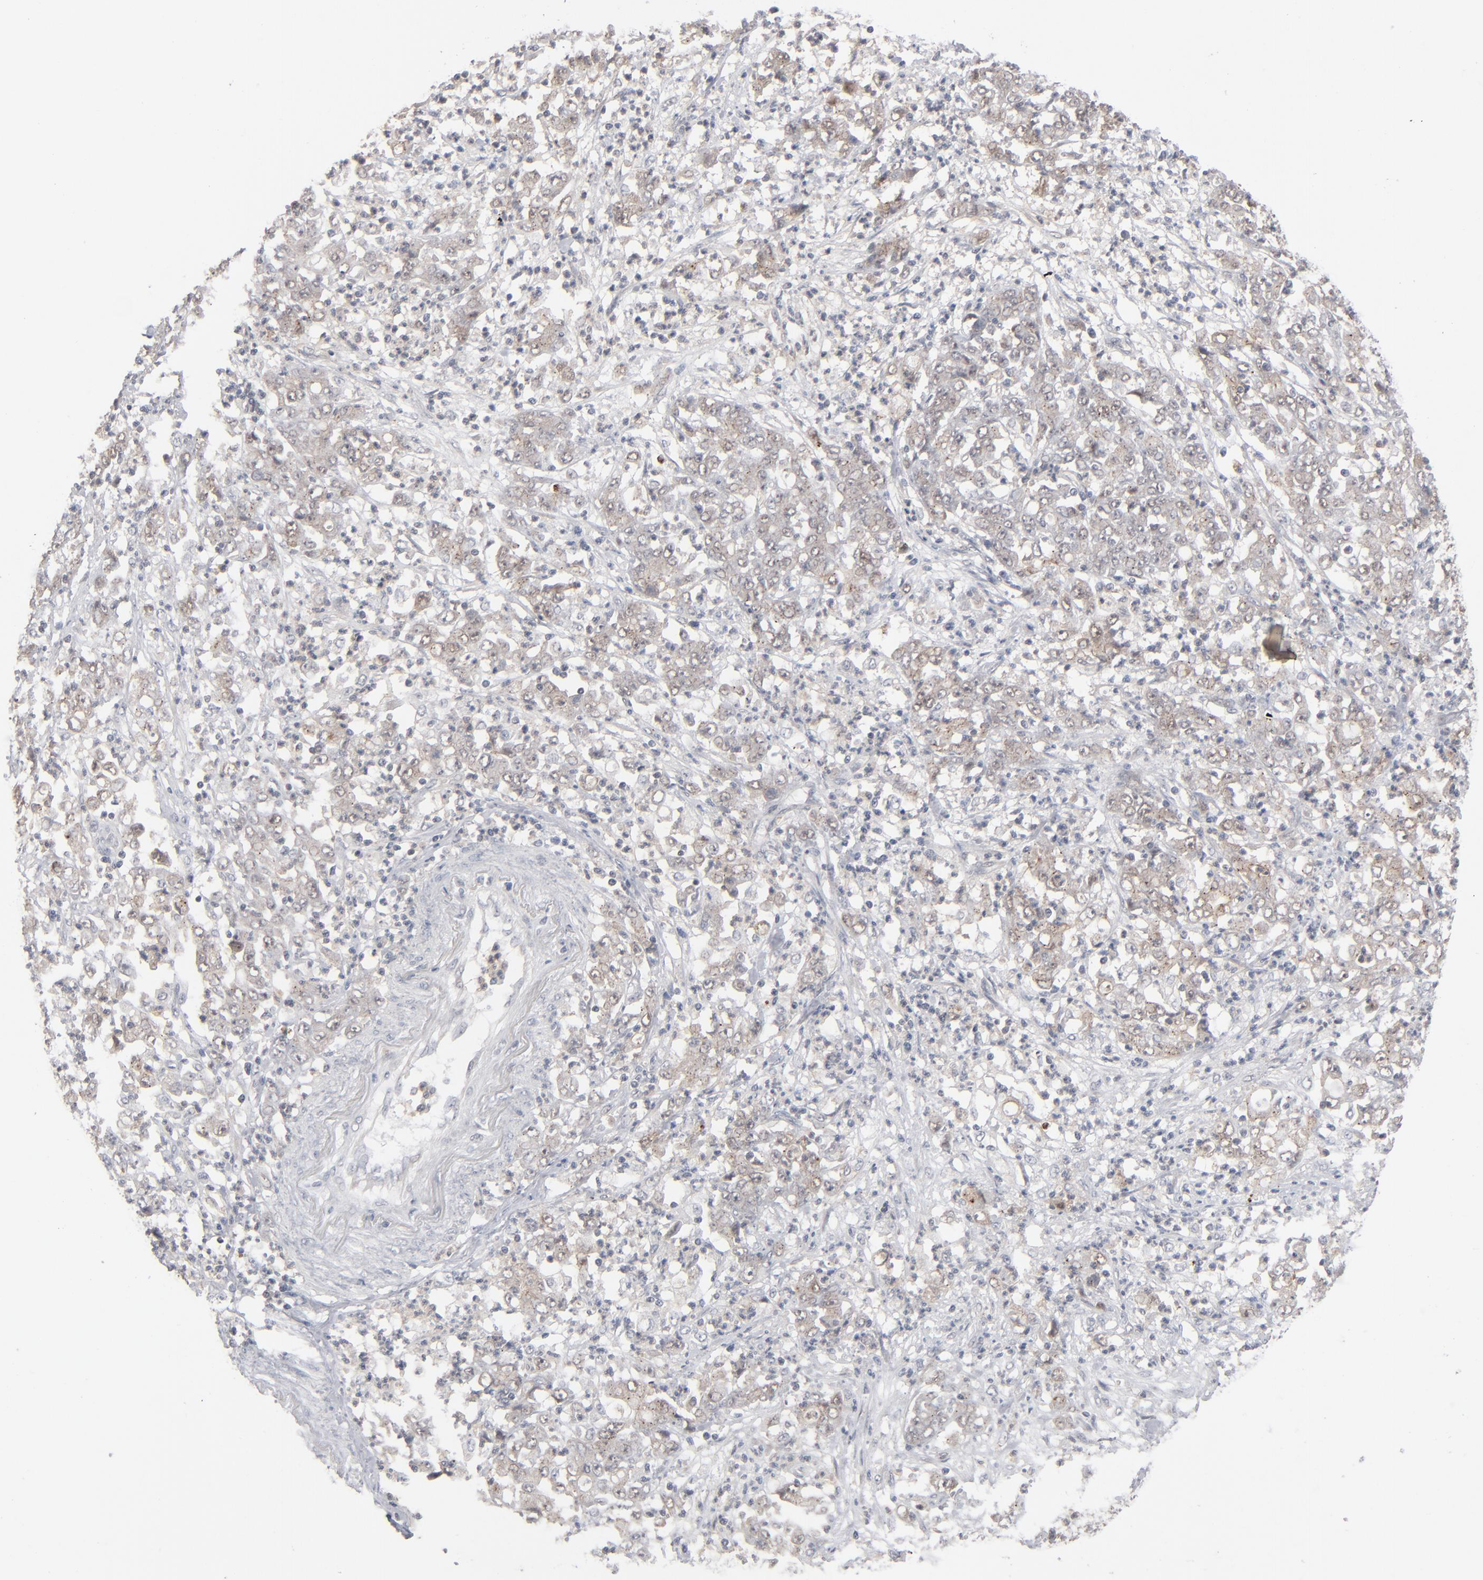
{"staining": {"intensity": "moderate", "quantity": ">75%", "location": "cytoplasmic/membranous"}, "tissue": "stomach cancer", "cell_type": "Tumor cells", "image_type": "cancer", "snomed": [{"axis": "morphology", "description": "Adenocarcinoma, NOS"}, {"axis": "topography", "description": "Stomach, lower"}], "caption": "Adenocarcinoma (stomach) tissue exhibits moderate cytoplasmic/membranous expression in approximately >75% of tumor cells", "gene": "POF1B", "patient": {"sex": "female", "age": 71}}